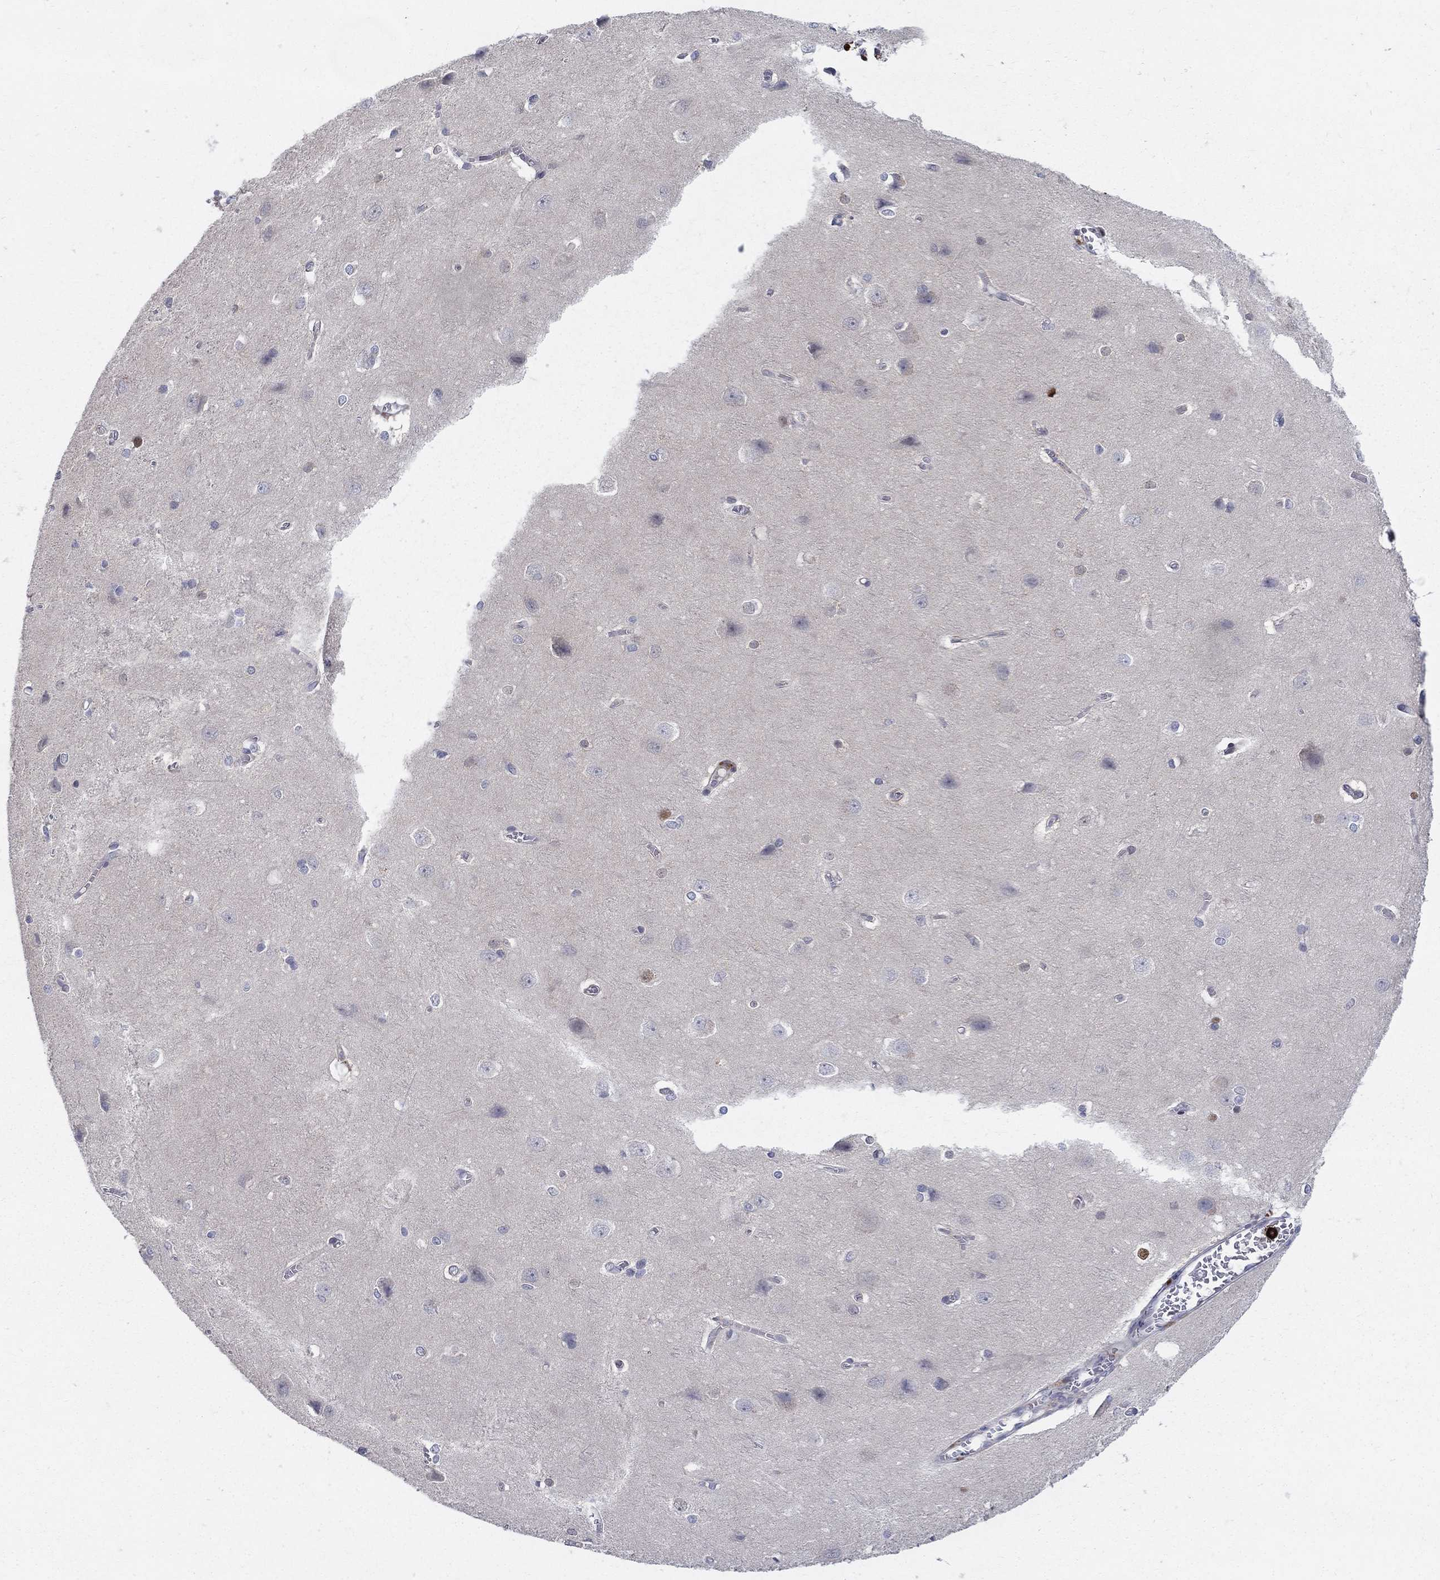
{"staining": {"intensity": "negative", "quantity": "none", "location": "none"}, "tissue": "cerebral cortex", "cell_type": "Endothelial cells", "image_type": "normal", "snomed": [{"axis": "morphology", "description": "Normal tissue, NOS"}, {"axis": "topography", "description": "Cerebral cortex"}], "caption": "Endothelial cells are negative for protein expression in benign human cerebral cortex. Nuclei are stained in blue.", "gene": "ZNHIT3", "patient": {"sex": "male", "age": 37}}